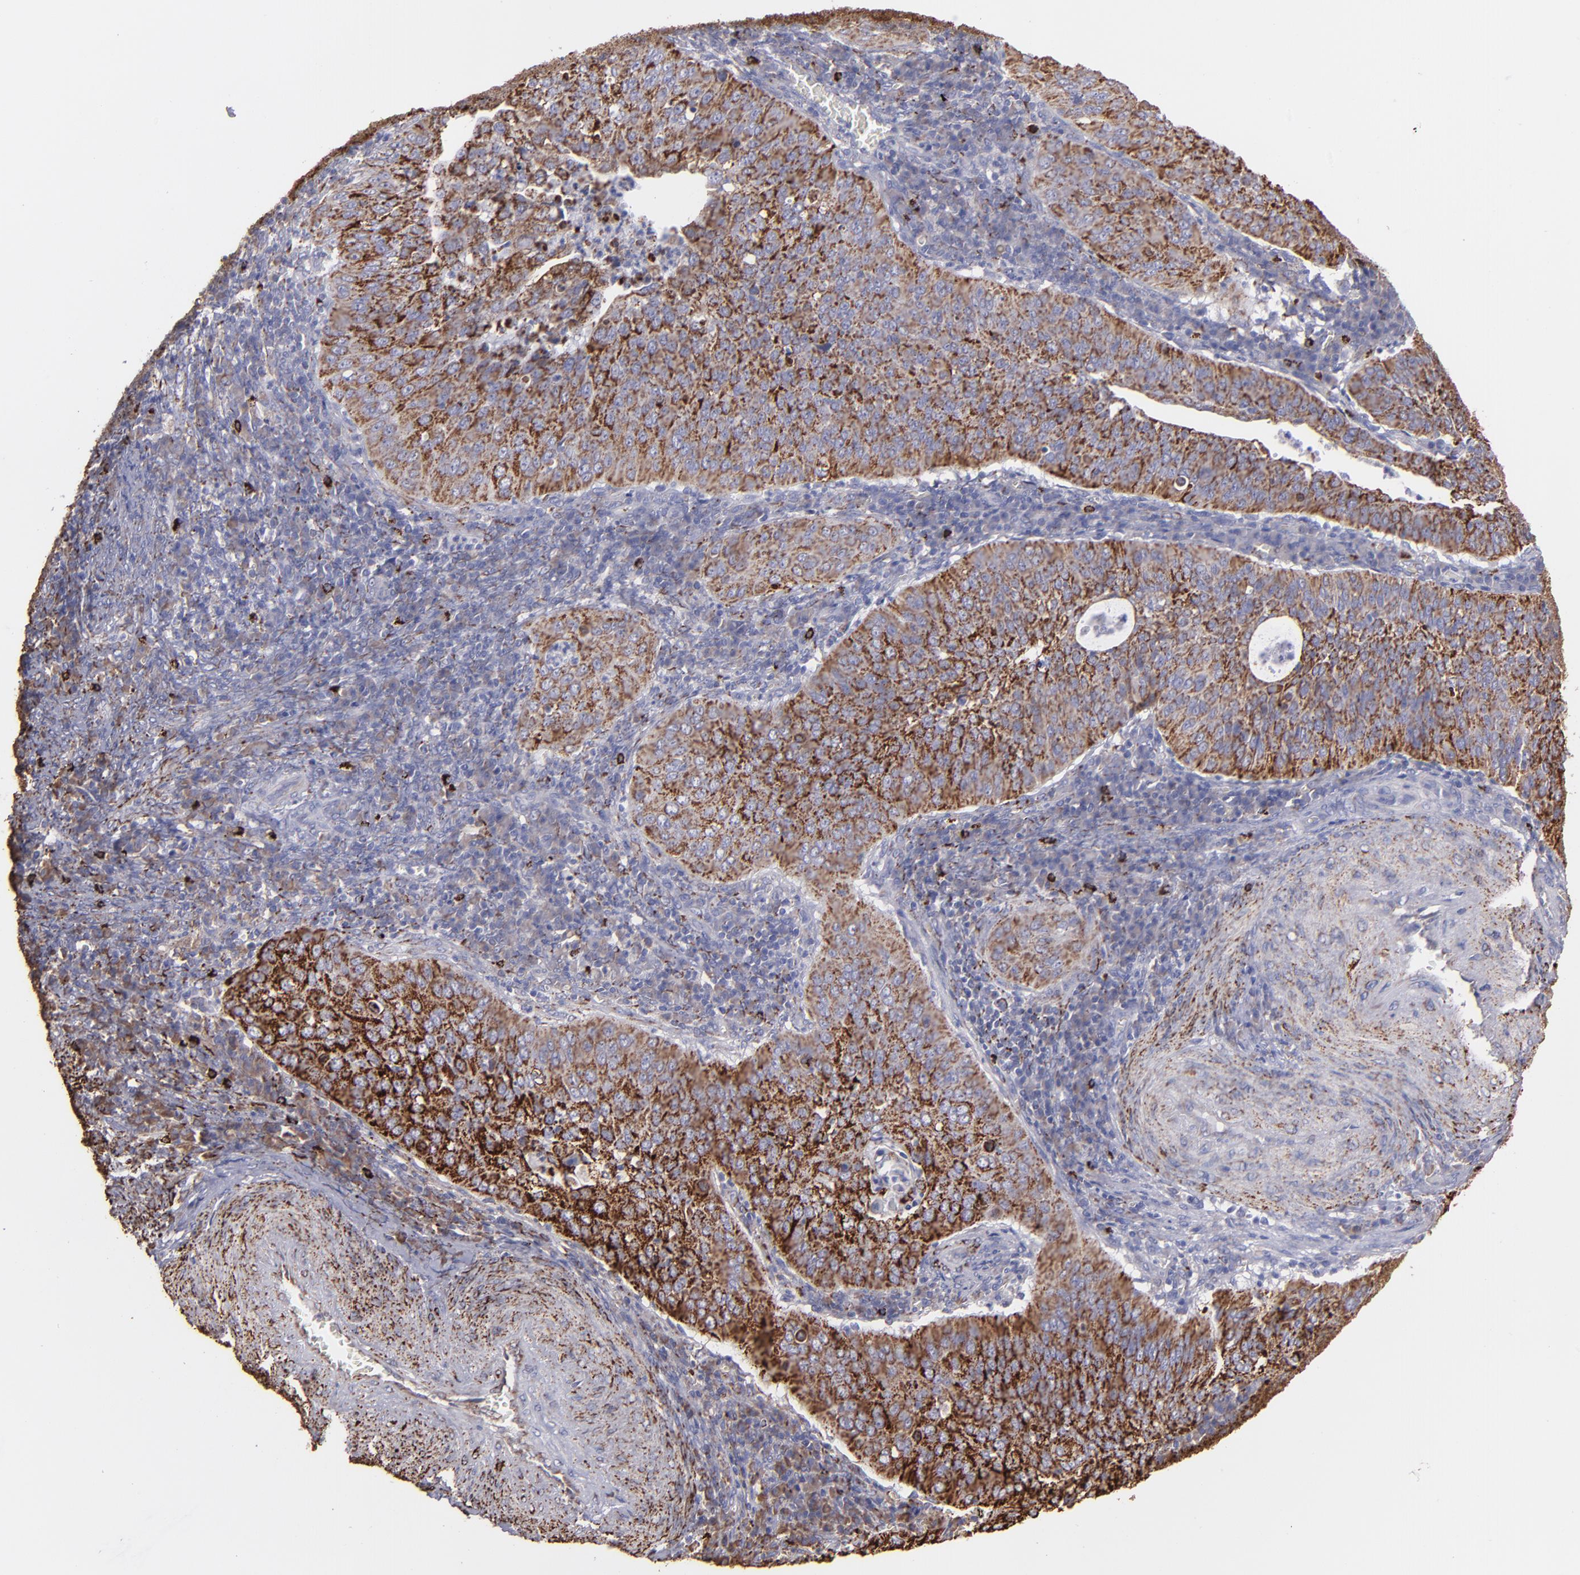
{"staining": {"intensity": "strong", "quantity": ">75%", "location": "cytoplasmic/membranous"}, "tissue": "cervical cancer", "cell_type": "Tumor cells", "image_type": "cancer", "snomed": [{"axis": "morphology", "description": "Squamous cell carcinoma, NOS"}, {"axis": "topography", "description": "Cervix"}], "caption": "A high-resolution micrograph shows IHC staining of cervical cancer, which demonstrates strong cytoplasmic/membranous staining in about >75% of tumor cells.", "gene": "MAOB", "patient": {"sex": "female", "age": 39}}